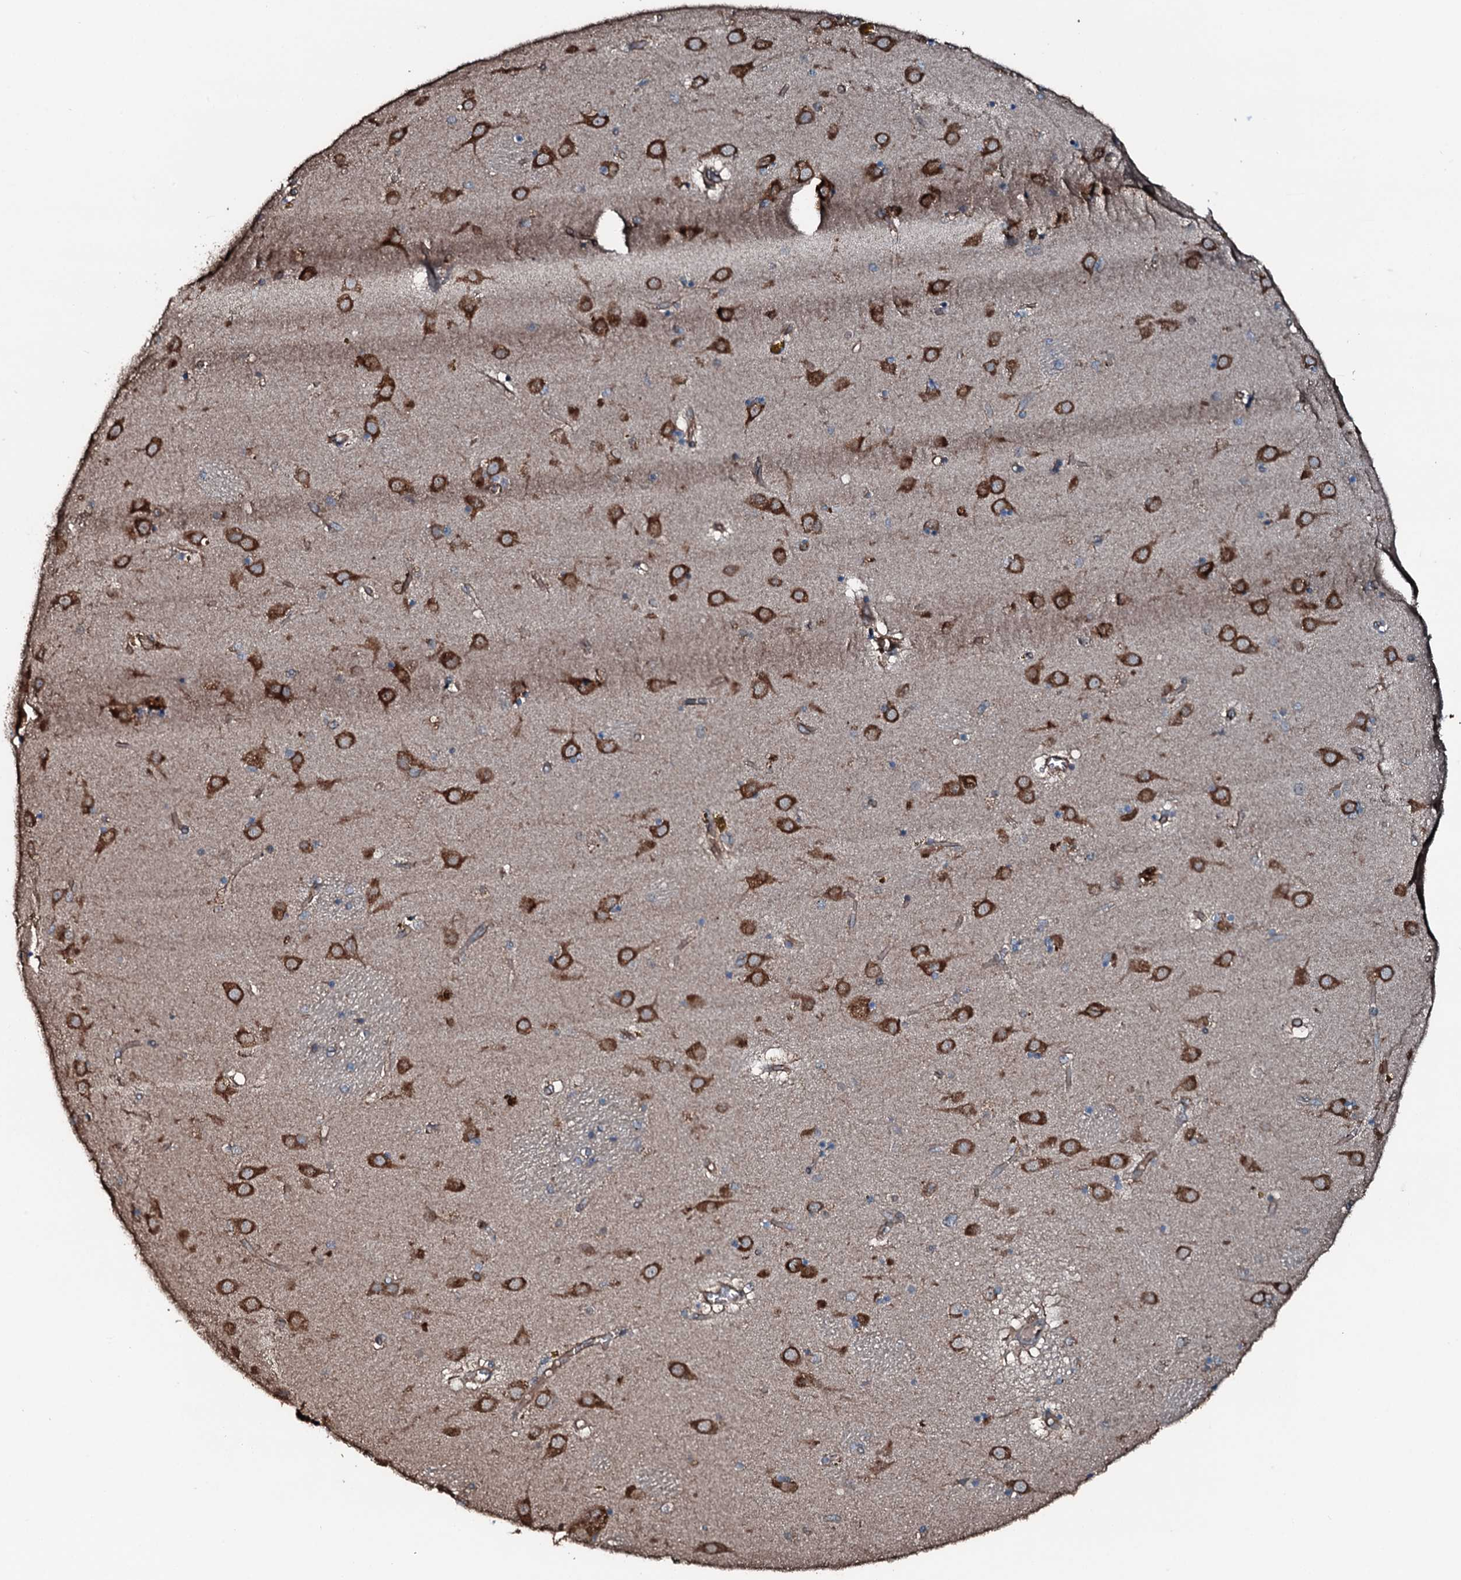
{"staining": {"intensity": "moderate", "quantity": "<25%", "location": "cytoplasmic/membranous"}, "tissue": "caudate", "cell_type": "Glial cells", "image_type": "normal", "snomed": [{"axis": "morphology", "description": "Normal tissue, NOS"}, {"axis": "topography", "description": "Lateral ventricle wall"}], "caption": "About <25% of glial cells in benign caudate reveal moderate cytoplasmic/membranous protein expression as visualized by brown immunohistochemical staining.", "gene": "SLC25A38", "patient": {"sex": "male", "age": 70}}